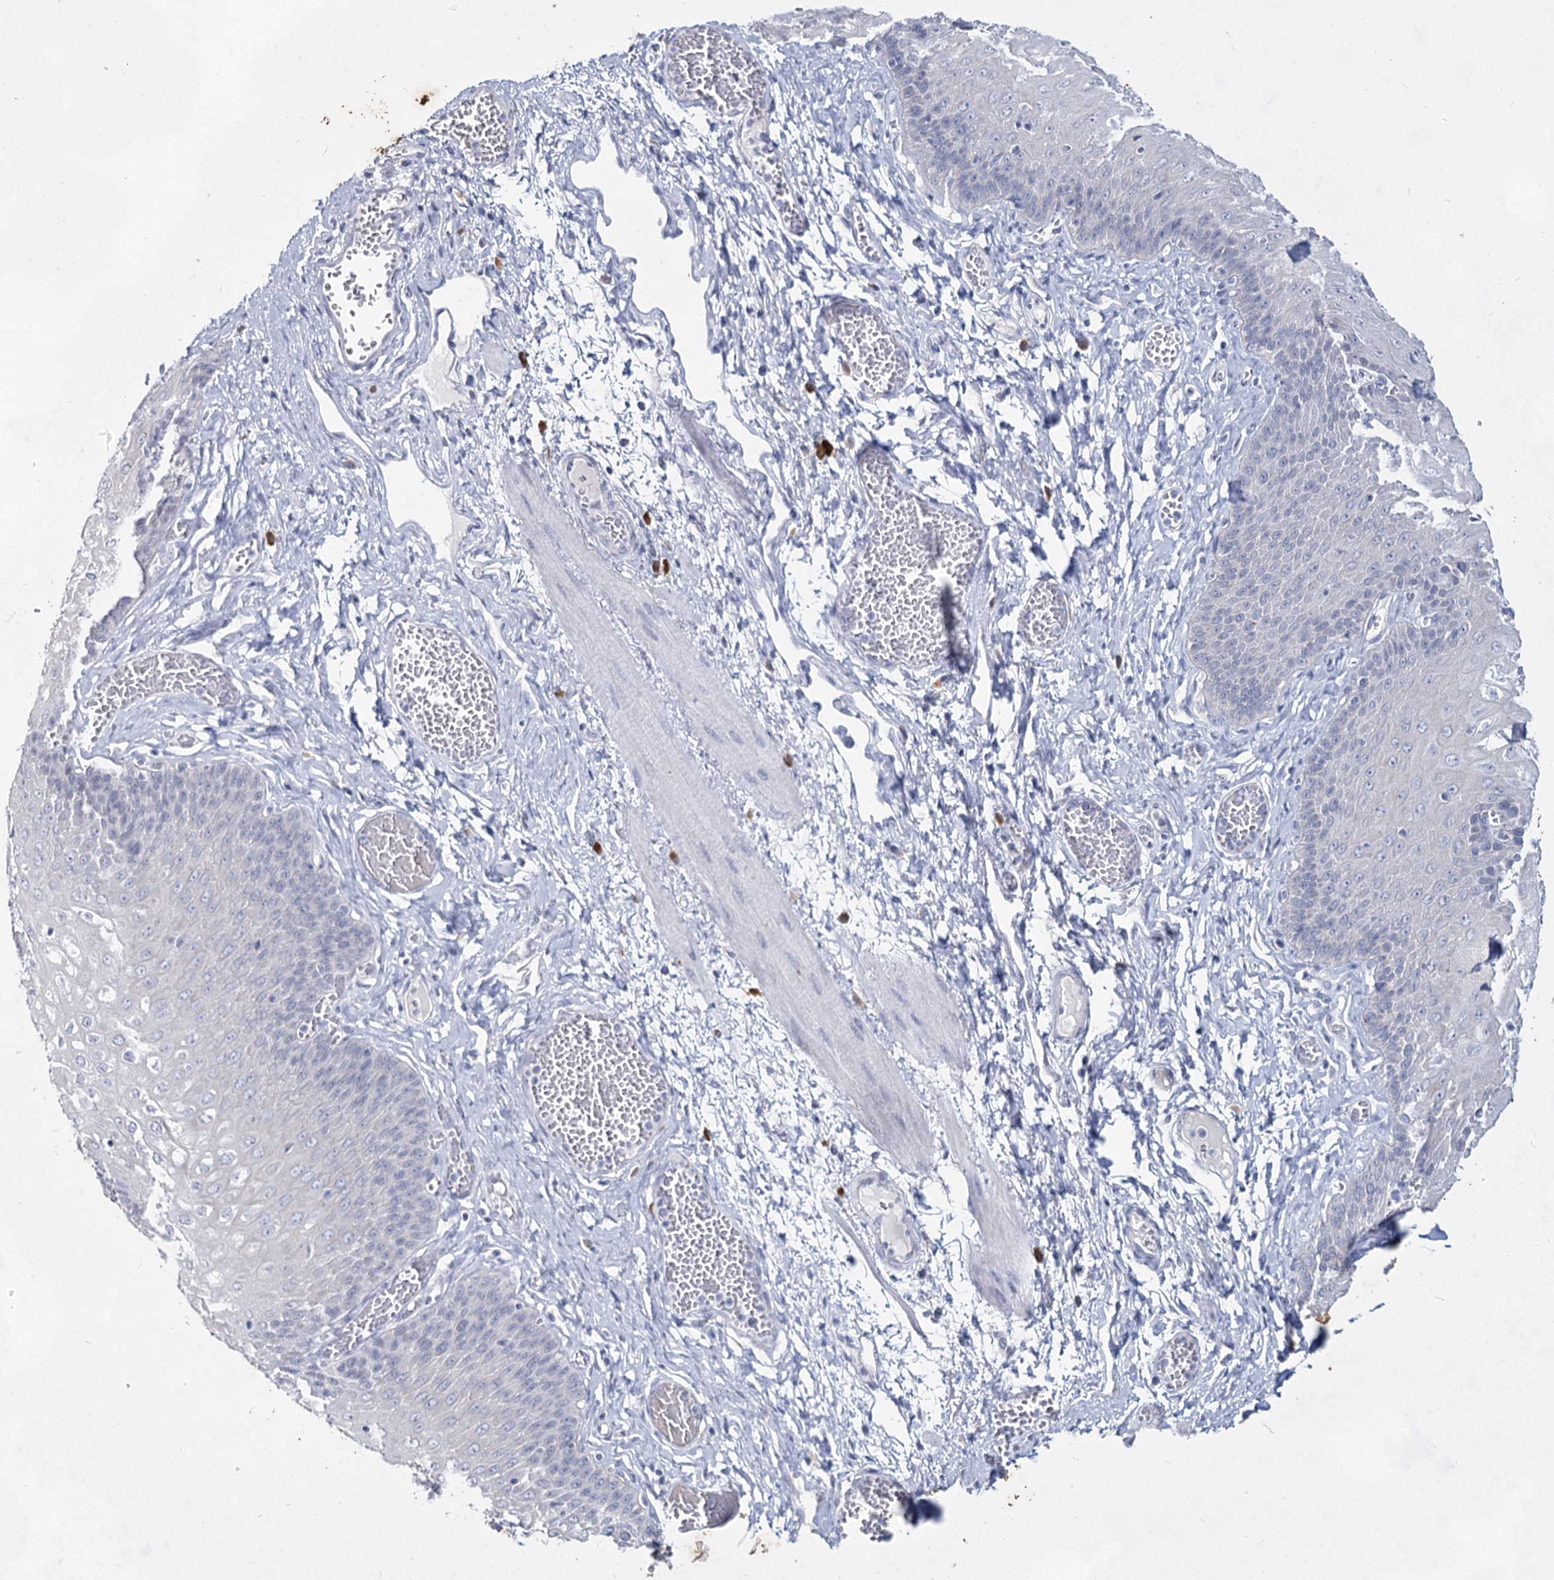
{"staining": {"intensity": "negative", "quantity": "none", "location": "none"}, "tissue": "esophagus", "cell_type": "Squamous epithelial cells", "image_type": "normal", "snomed": [{"axis": "morphology", "description": "Normal tissue, NOS"}, {"axis": "topography", "description": "Esophagus"}], "caption": "The micrograph reveals no staining of squamous epithelial cells in normal esophagus. Brightfield microscopy of immunohistochemistry stained with DAB (3,3'-diaminobenzidine) (brown) and hematoxylin (blue), captured at high magnification.", "gene": "CCDC73", "patient": {"sex": "male", "age": 60}}